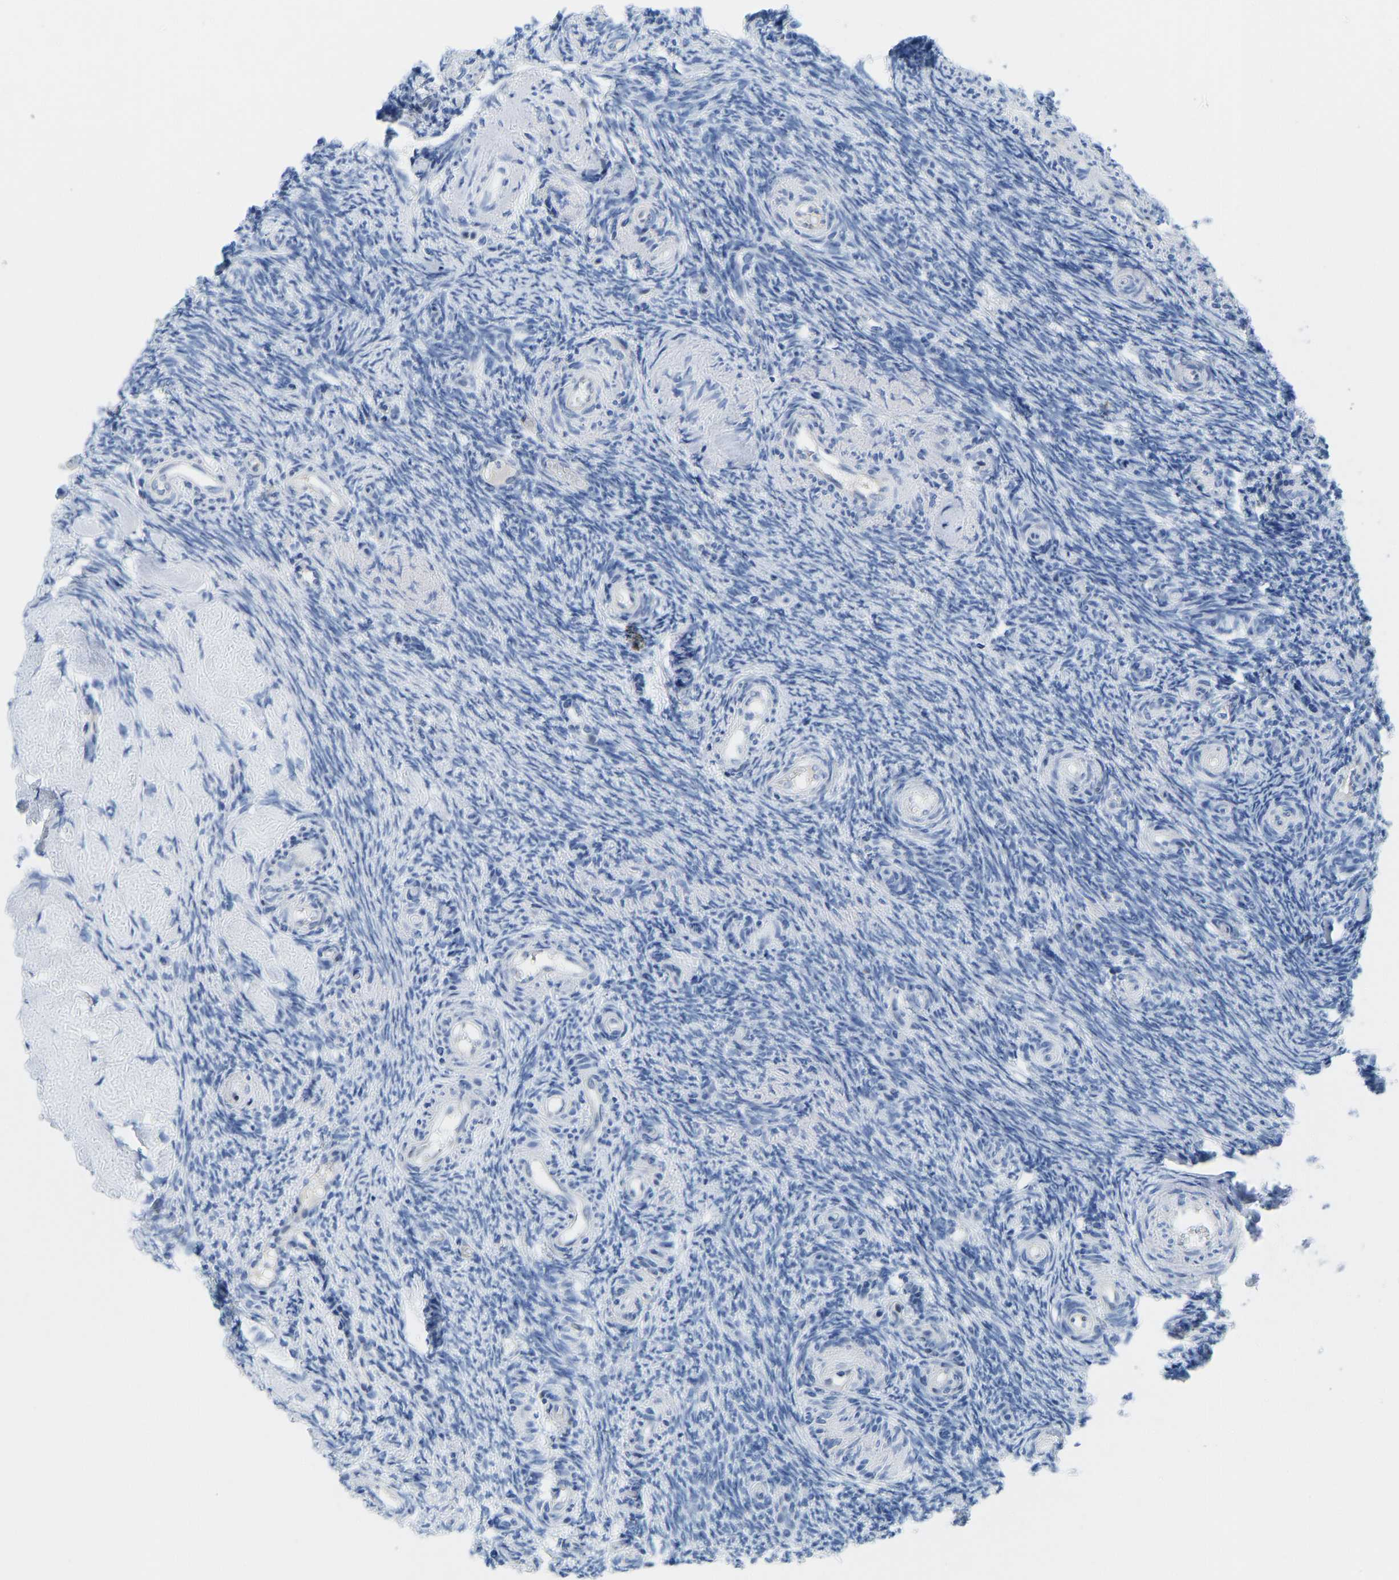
{"staining": {"intensity": "negative", "quantity": "none", "location": "none"}, "tissue": "ovary", "cell_type": "Ovarian stroma cells", "image_type": "normal", "snomed": [{"axis": "morphology", "description": "Normal tissue, NOS"}, {"axis": "topography", "description": "Ovary"}], "caption": "Ovarian stroma cells are negative for brown protein staining in benign ovary.", "gene": "NKAIN3", "patient": {"sex": "female", "age": 41}}